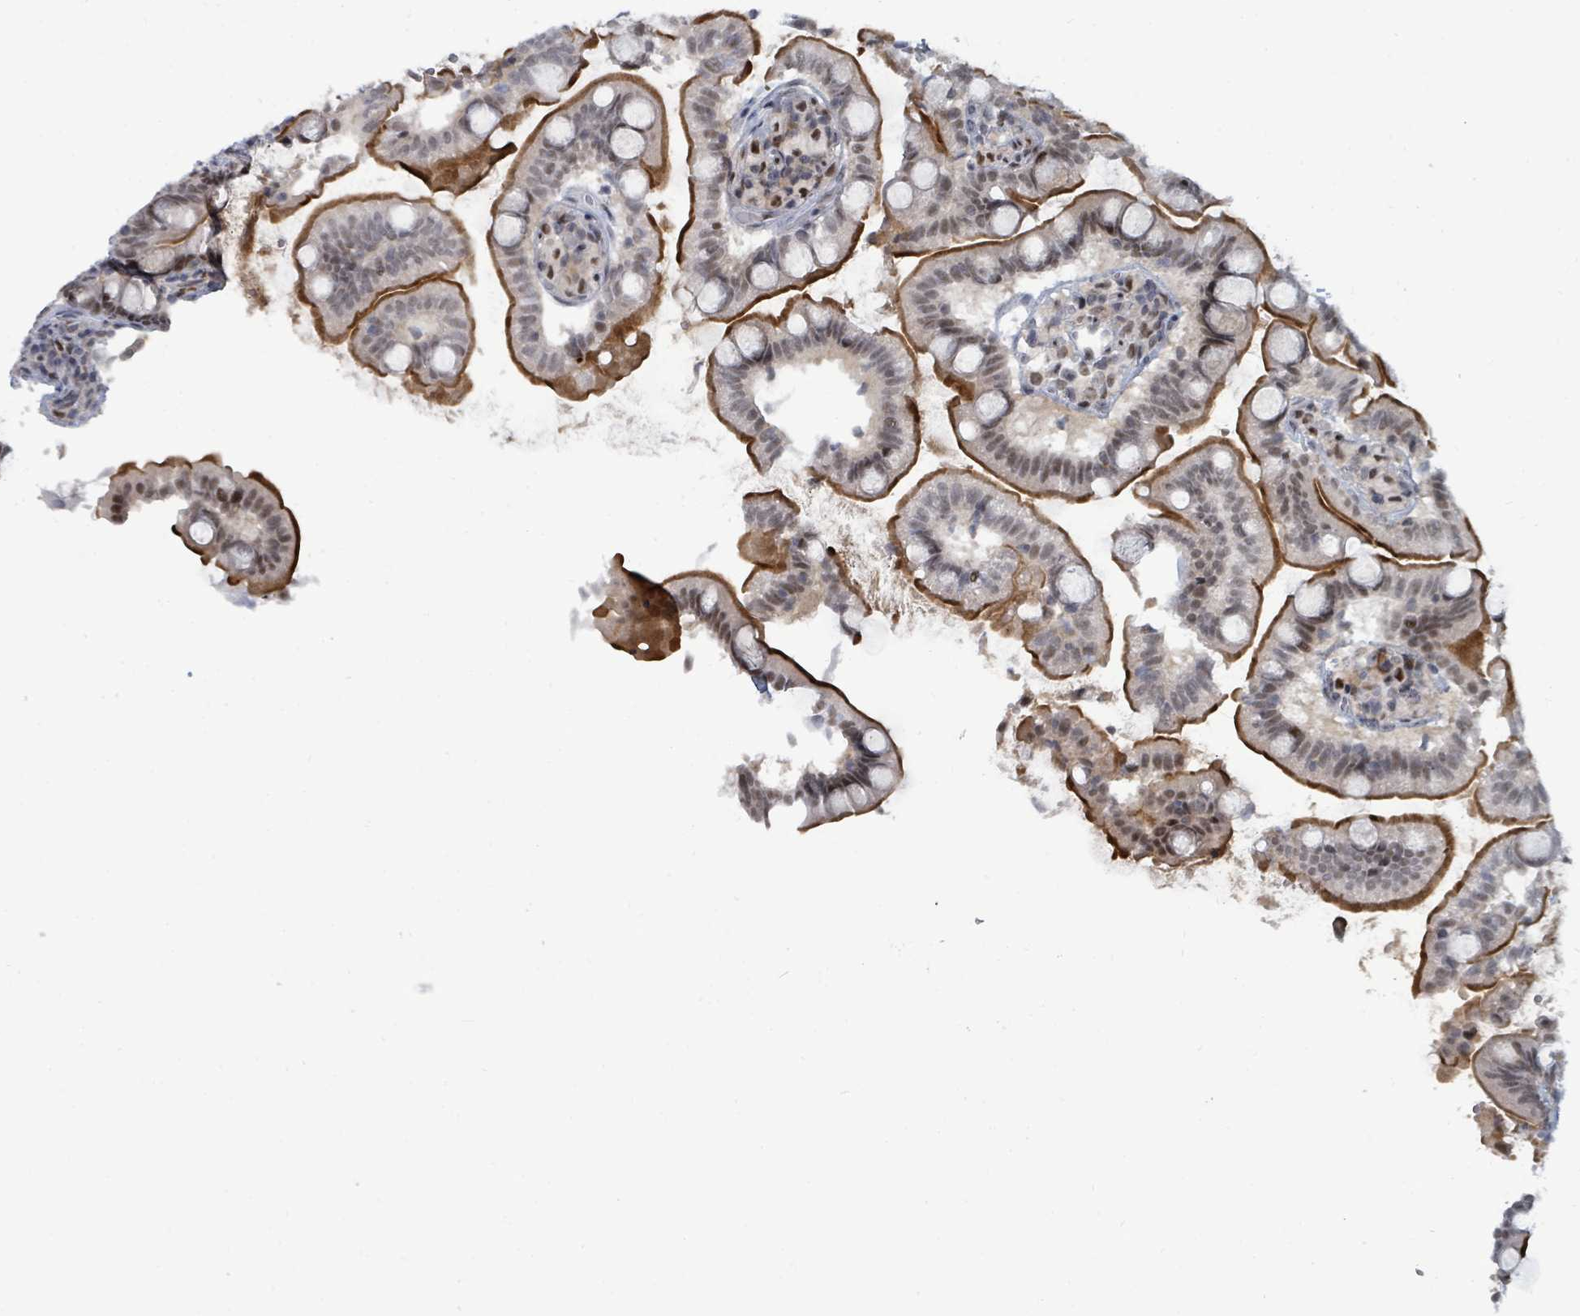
{"staining": {"intensity": "moderate", "quantity": ">75%", "location": "cytoplasmic/membranous,nuclear"}, "tissue": "small intestine", "cell_type": "Glandular cells", "image_type": "normal", "snomed": [{"axis": "morphology", "description": "Normal tissue, NOS"}, {"axis": "topography", "description": "Small intestine"}], "caption": "Immunohistochemical staining of unremarkable small intestine demonstrates medium levels of moderate cytoplasmic/membranous,nuclear staining in about >75% of glandular cells.", "gene": "UCK1", "patient": {"sex": "female", "age": 64}}